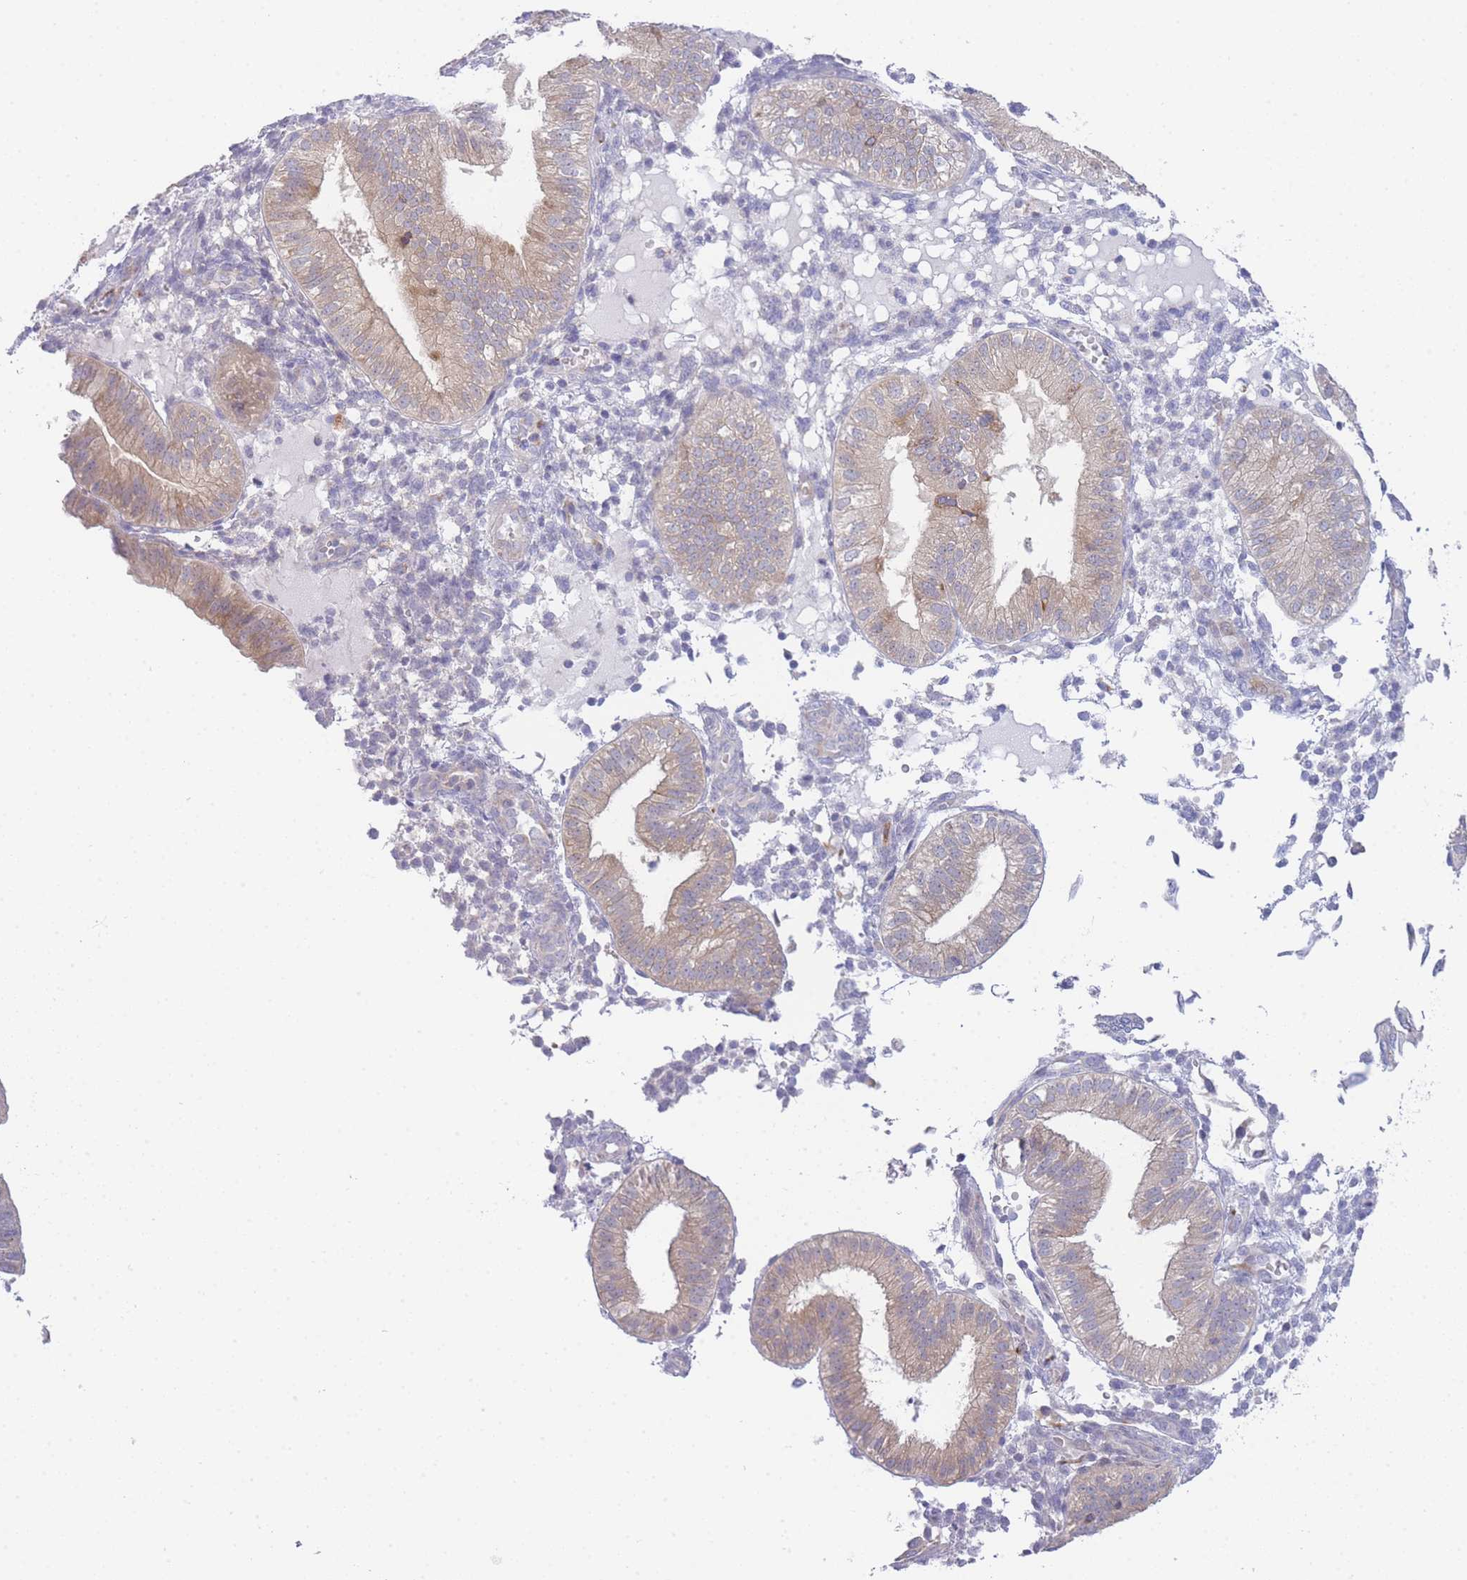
{"staining": {"intensity": "negative", "quantity": "none", "location": "none"}, "tissue": "endometrium", "cell_type": "Cells in endometrial stroma", "image_type": "normal", "snomed": [{"axis": "morphology", "description": "Normal tissue, NOS"}, {"axis": "topography", "description": "Endometrium"}], "caption": "This is an immunohistochemistry micrograph of normal endometrium. There is no expression in cells in endometrial stroma.", "gene": "ZNF510", "patient": {"sex": "female", "age": 39}}